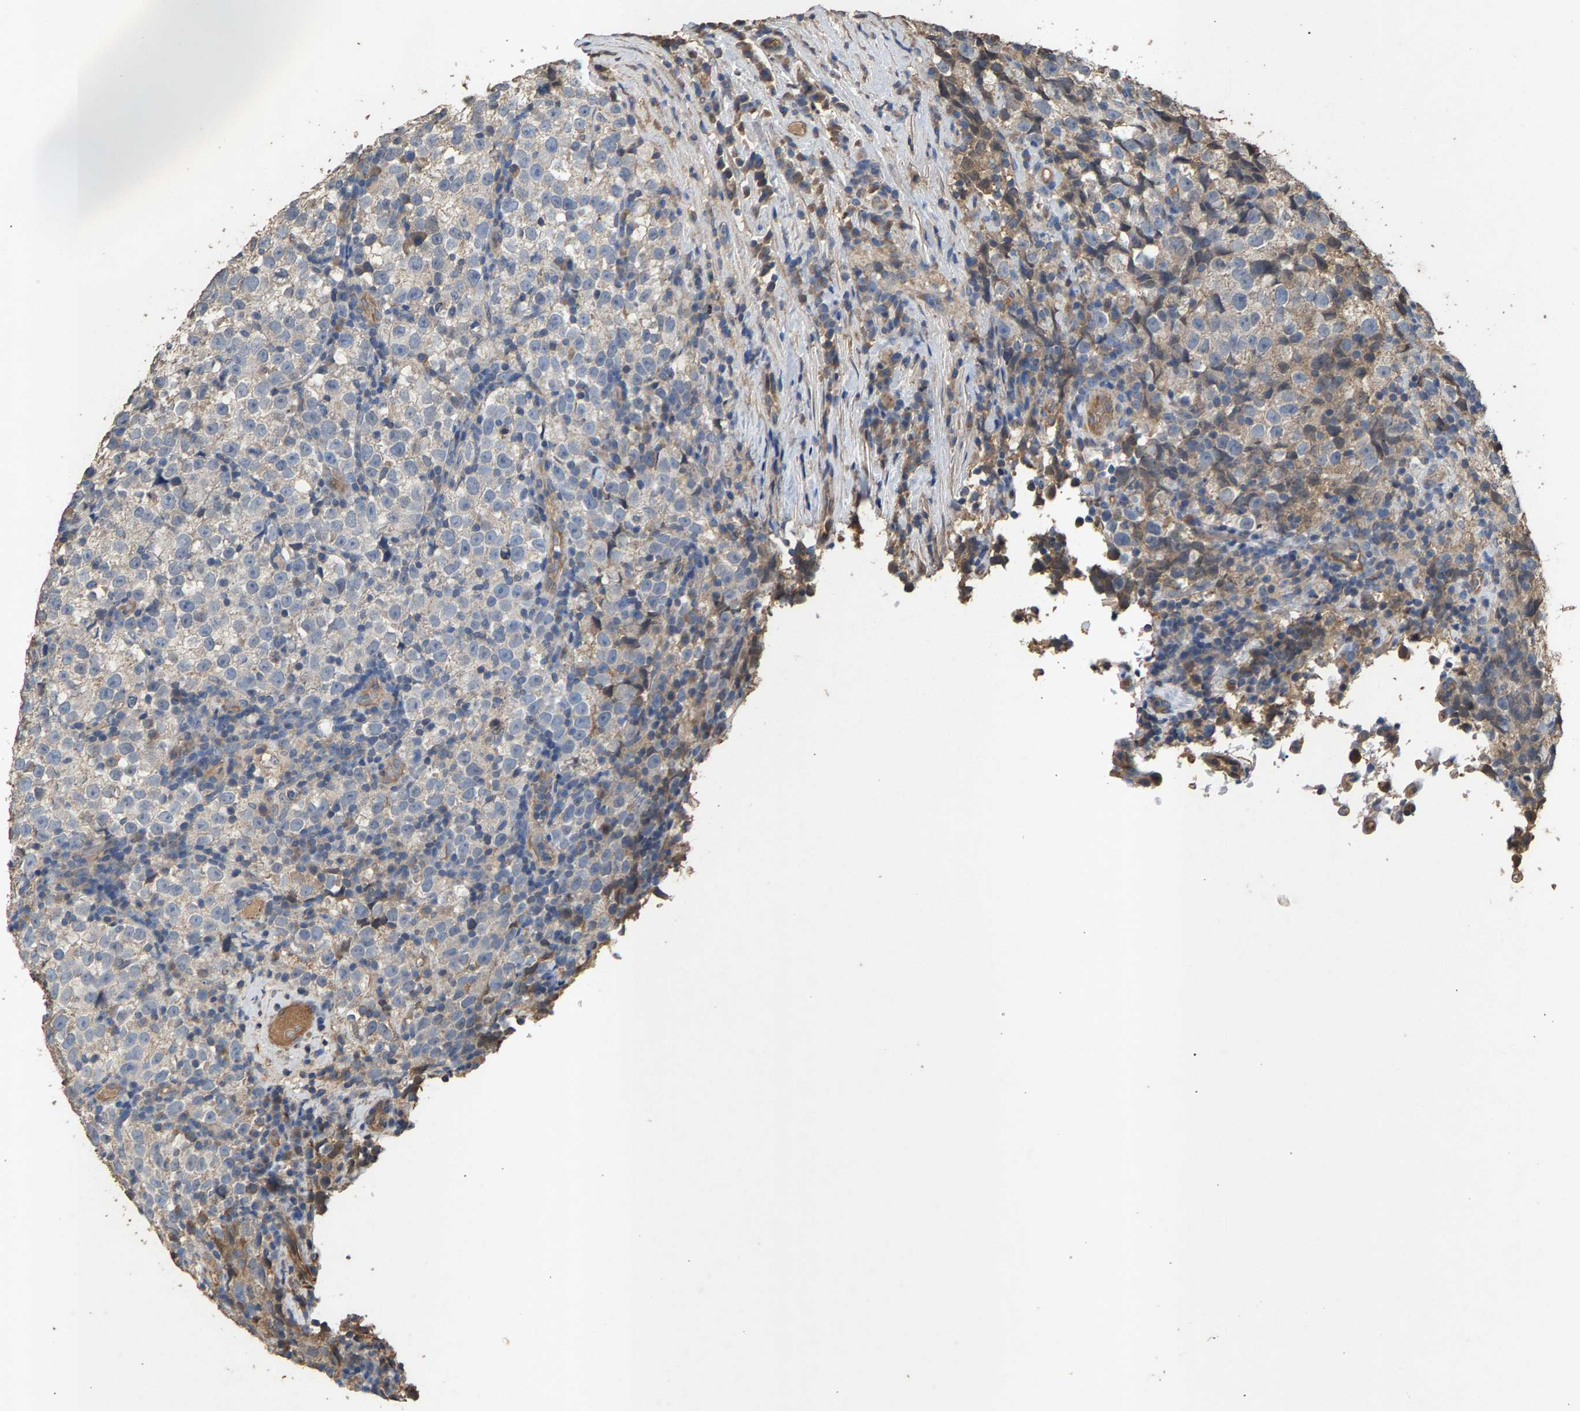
{"staining": {"intensity": "negative", "quantity": "none", "location": "none"}, "tissue": "testis cancer", "cell_type": "Tumor cells", "image_type": "cancer", "snomed": [{"axis": "morphology", "description": "Normal tissue, NOS"}, {"axis": "morphology", "description": "Seminoma, NOS"}, {"axis": "topography", "description": "Testis"}], "caption": "Tumor cells show no significant expression in testis cancer (seminoma).", "gene": "HTRA3", "patient": {"sex": "male", "age": 43}}